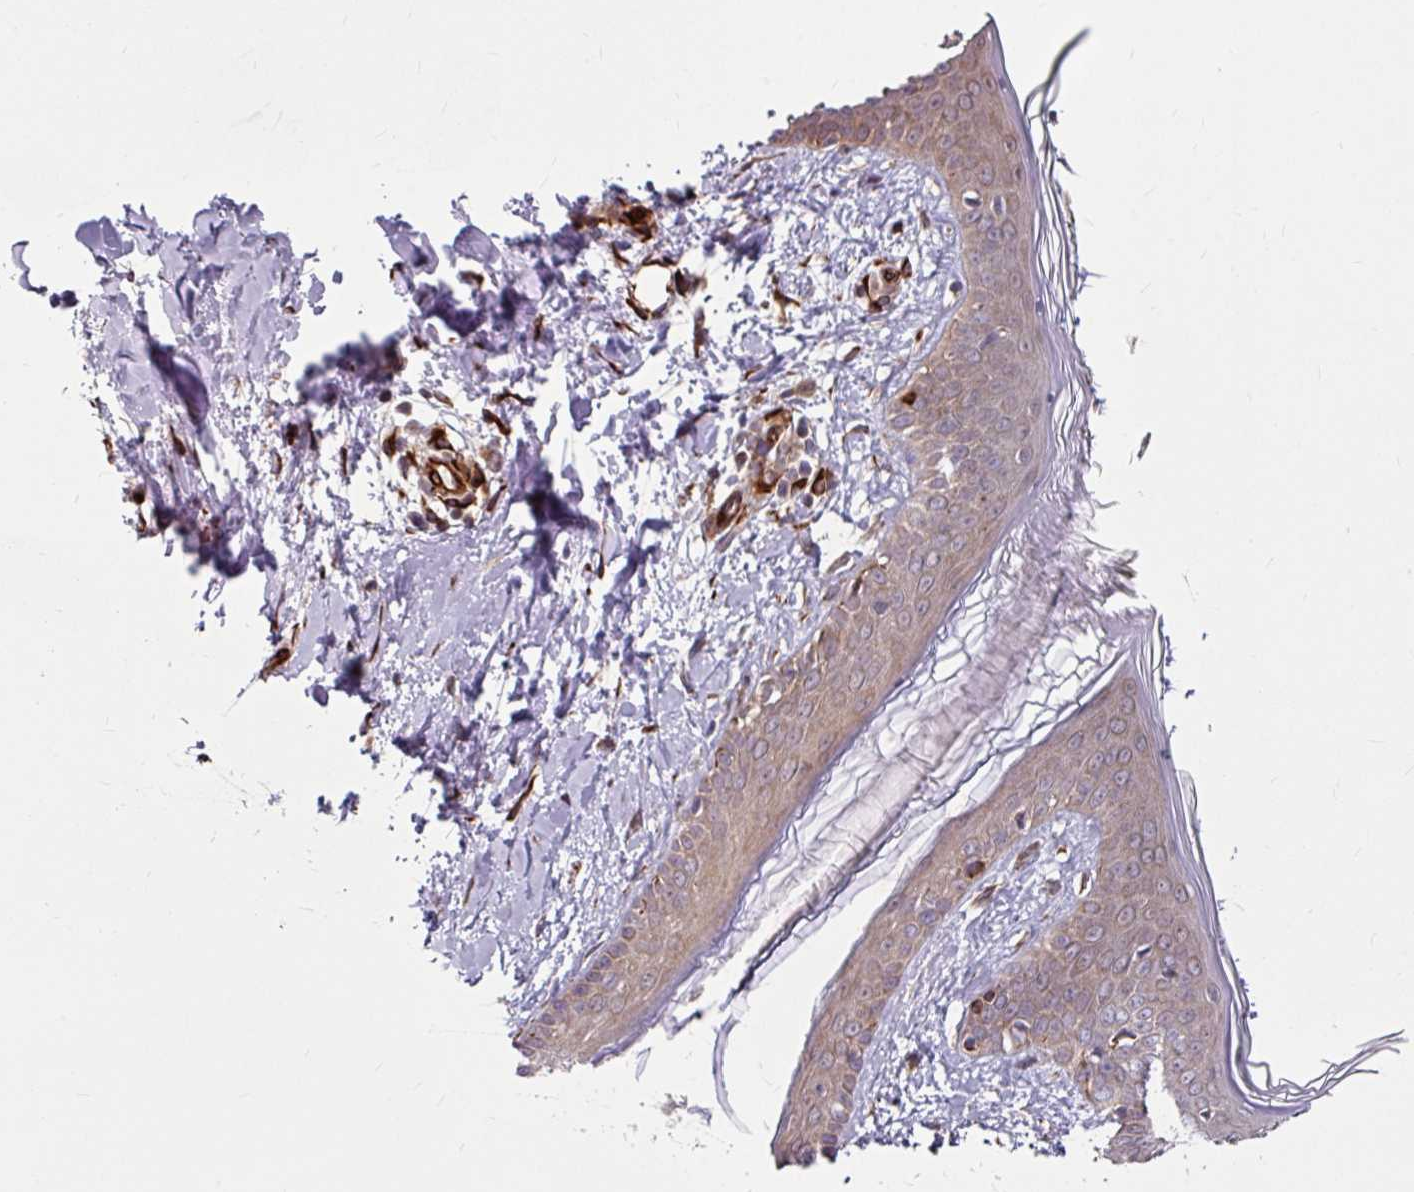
{"staining": {"intensity": "strong", "quantity": ">75%", "location": "cytoplasmic/membranous"}, "tissue": "skin", "cell_type": "Fibroblasts", "image_type": "normal", "snomed": [{"axis": "morphology", "description": "Normal tissue, NOS"}, {"axis": "topography", "description": "Skin"}], "caption": "This is a histology image of immunohistochemistry (IHC) staining of normal skin, which shows strong positivity in the cytoplasmic/membranous of fibroblasts.", "gene": "DAAM2", "patient": {"sex": "female", "age": 34}}